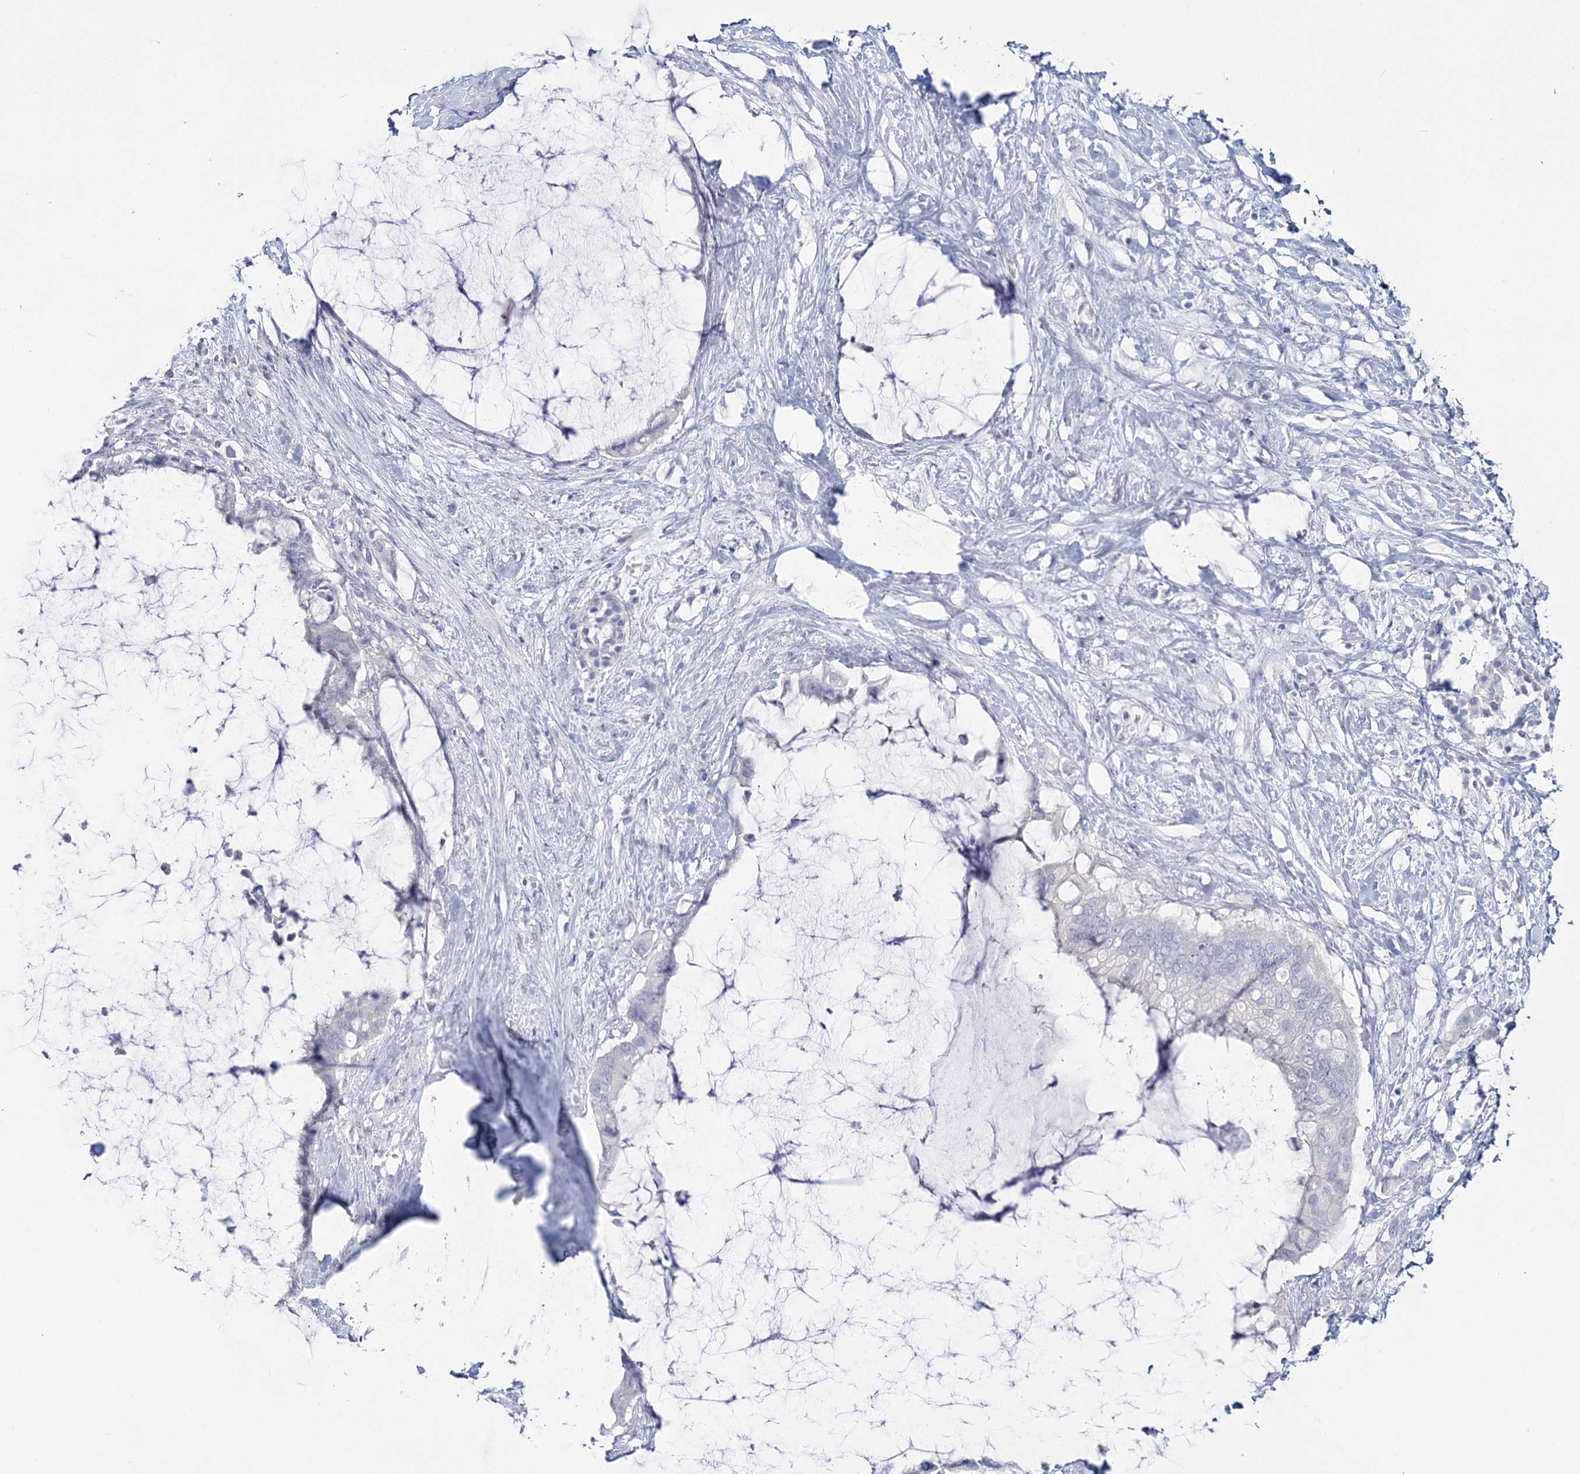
{"staining": {"intensity": "negative", "quantity": "none", "location": "none"}, "tissue": "pancreatic cancer", "cell_type": "Tumor cells", "image_type": "cancer", "snomed": [{"axis": "morphology", "description": "Adenocarcinoma, NOS"}, {"axis": "topography", "description": "Pancreas"}], "caption": "Protein analysis of pancreatic cancer (adenocarcinoma) demonstrates no significant staining in tumor cells. The staining was performed using DAB to visualize the protein expression in brown, while the nuclei were stained in blue with hematoxylin (Magnification: 20x).", "gene": "CYP3A4", "patient": {"sex": "male", "age": 41}}